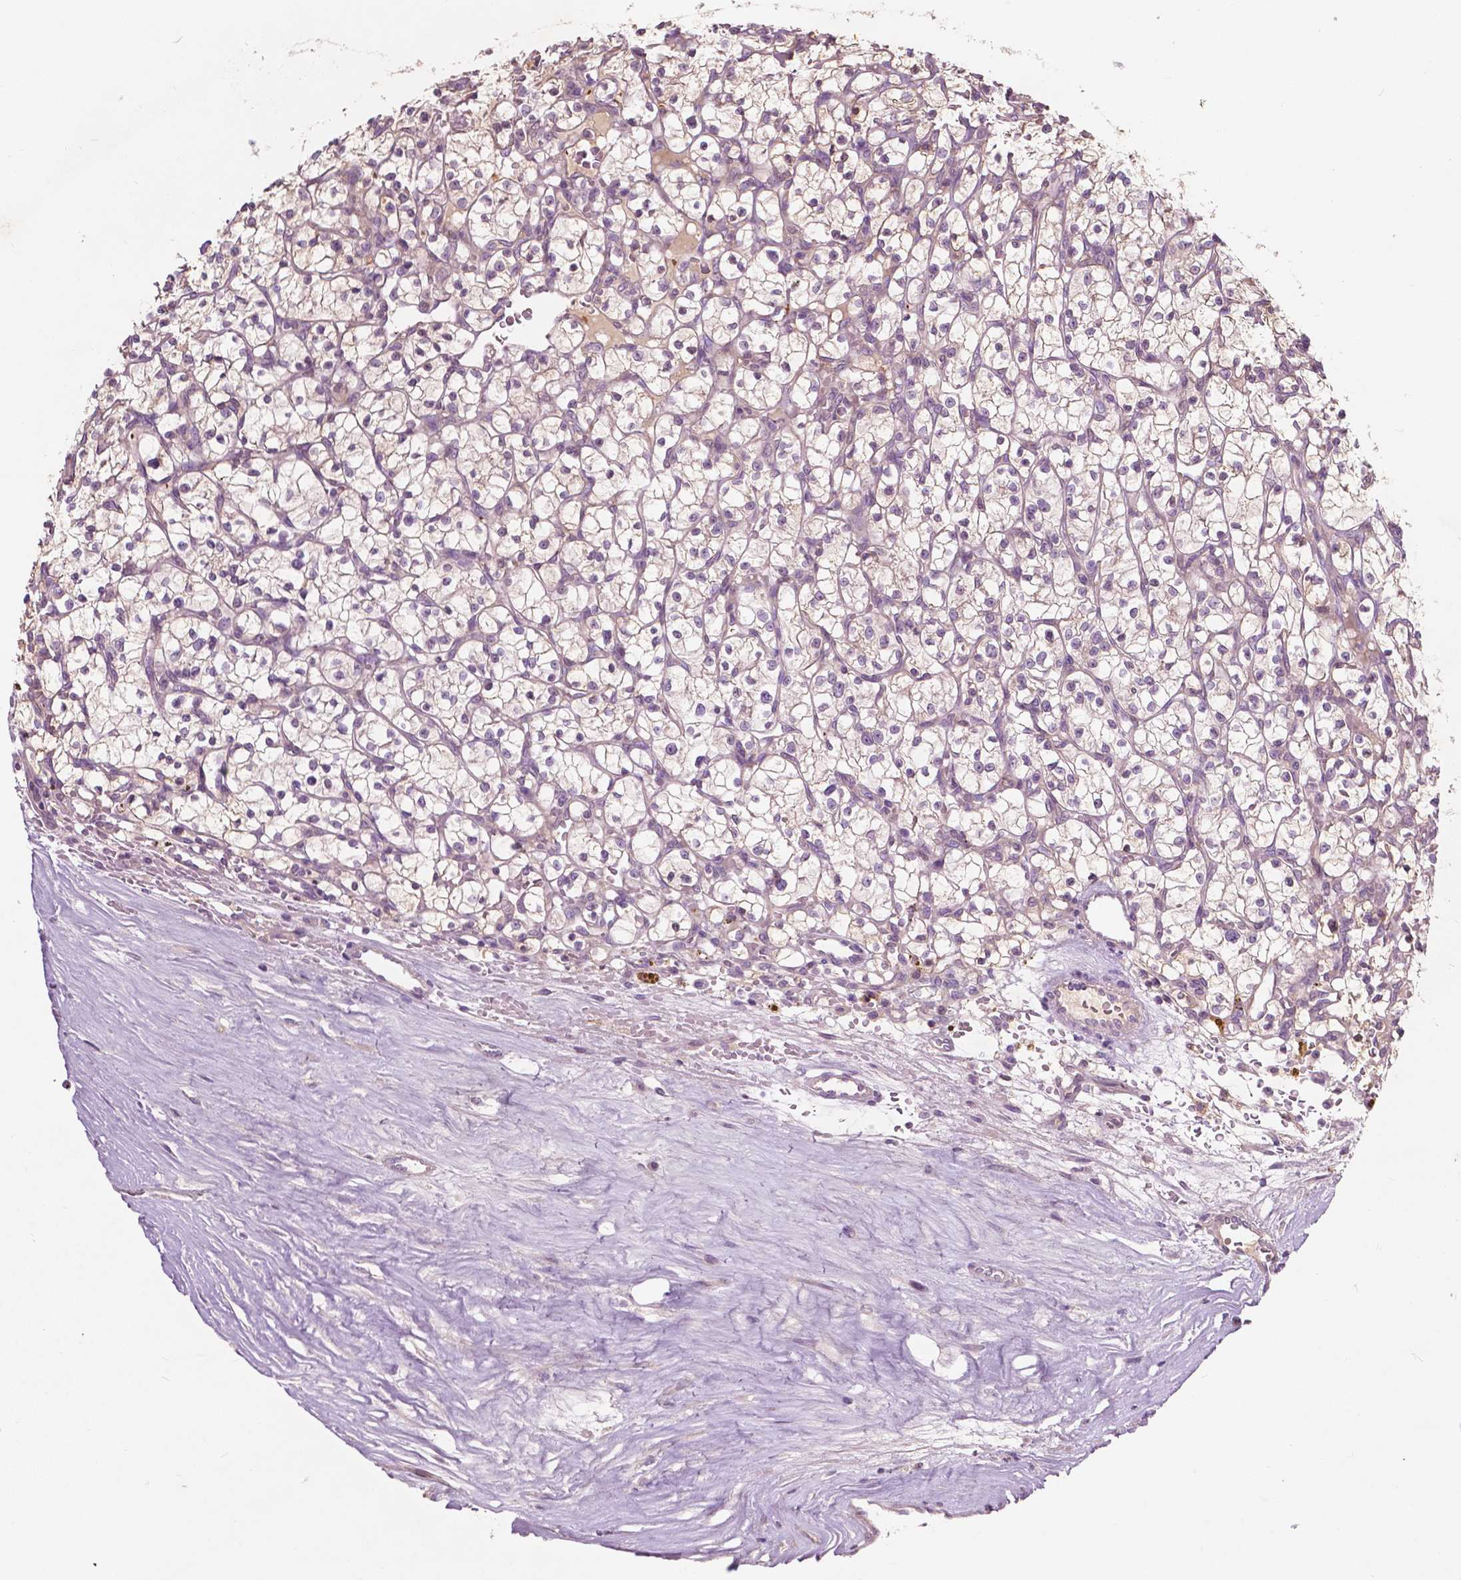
{"staining": {"intensity": "negative", "quantity": "none", "location": "none"}, "tissue": "renal cancer", "cell_type": "Tumor cells", "image_type": "cancer", "snomed": [{"axis": "morphology", "description": "Adenocarcinoma, NOS"}, {"axis": "topography", "description": "Kidney"}], "caption": "This is an IHC image of renal cancer (adenocarcinoma). There is no positivity in tumor cells.", "gene": "GPR37", "patient": {"sex": "female", "age": 64}}